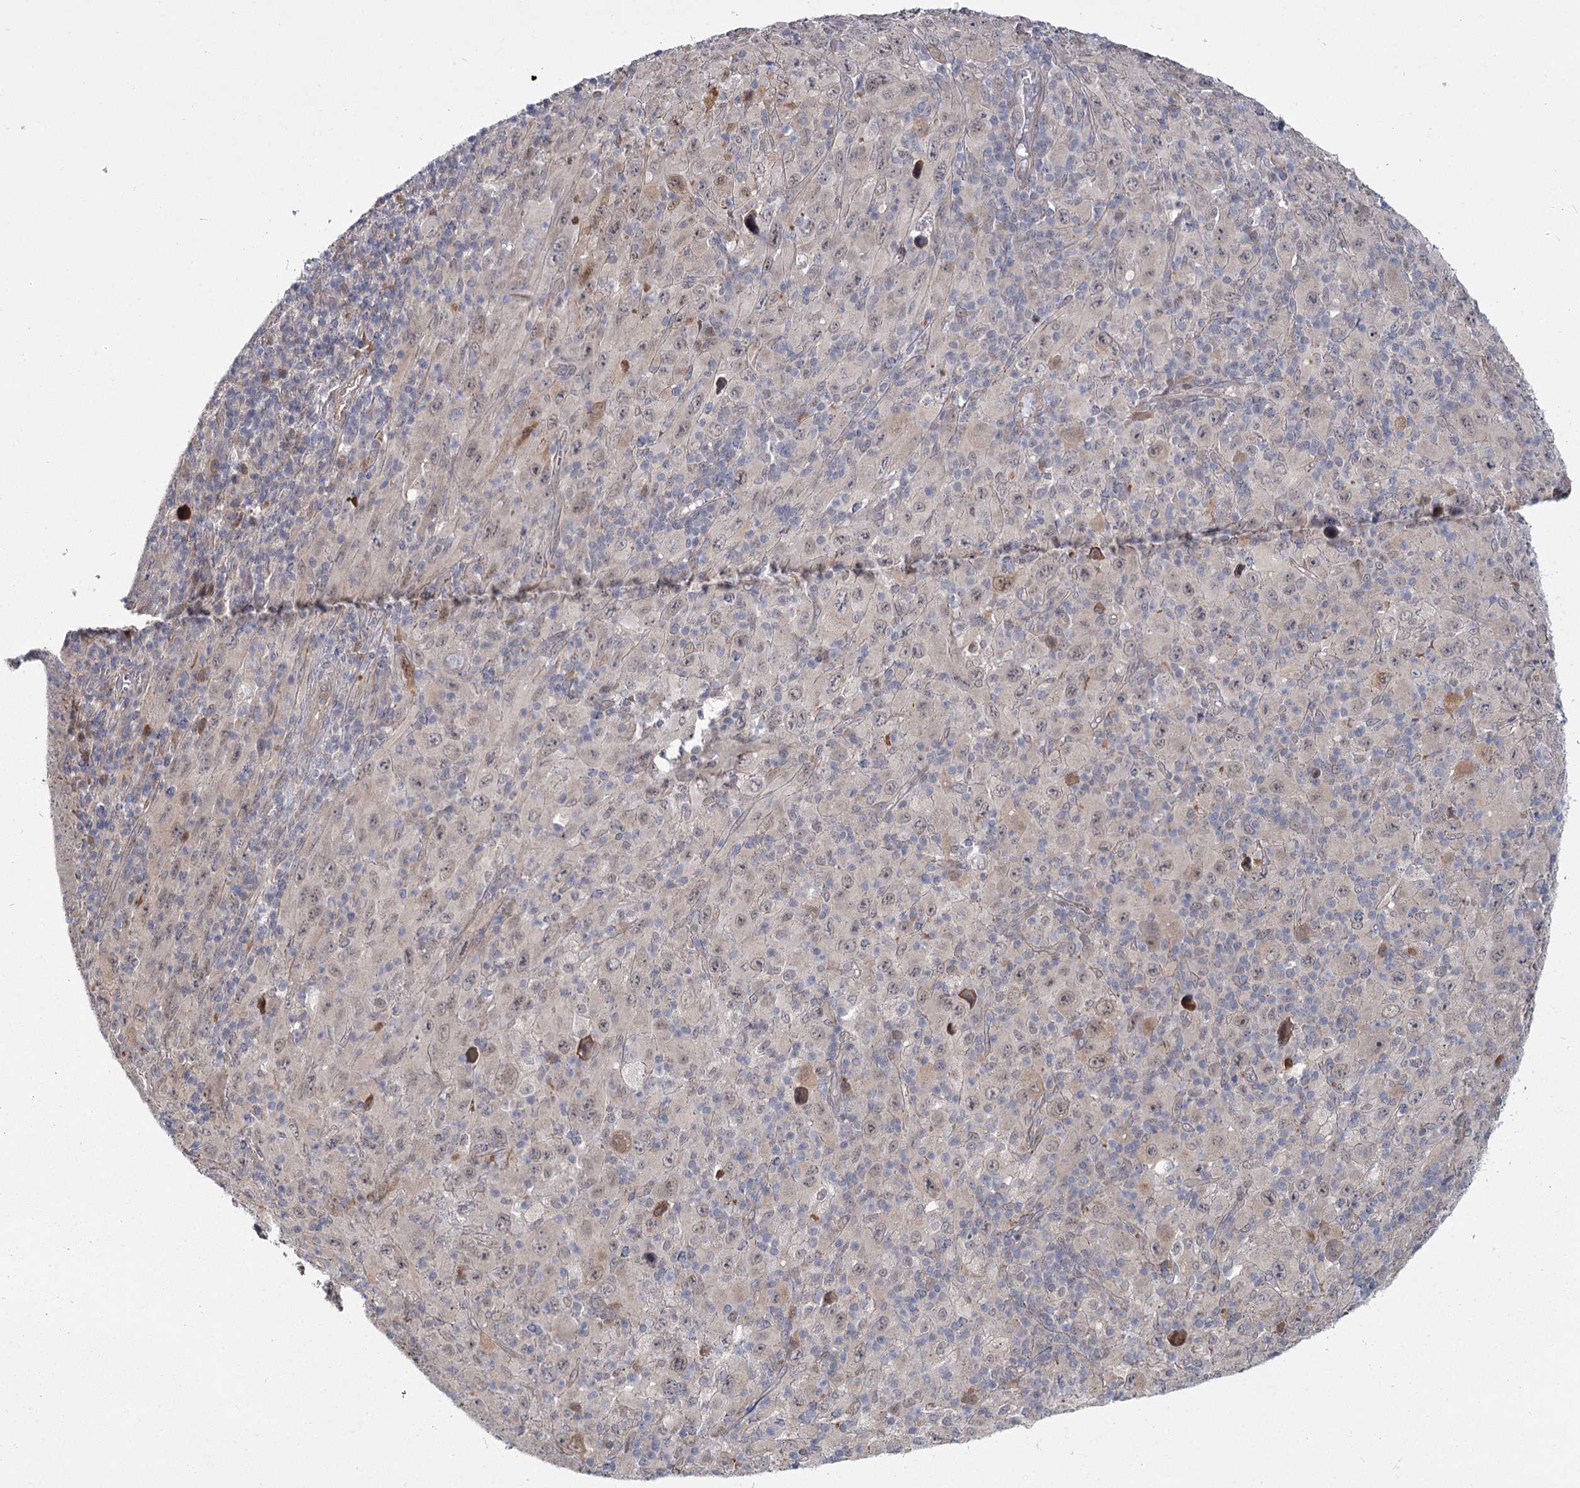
{"staining": {"intensity": "moderate", "quantity": "25%-75%", "location": "cytoplasmic/membranous"}, "tissue": "melanoma", "cell_type": "Tumor cells", "image_type": "cancer", "snomed": [{"axis": "morphology", "description": "Malignant melanoma, Metastatic site"}, {"axis": "topography", "description": "Skin"}], "caption": "Tumor cells reveal moderate cytoplasmic/membranous staining in about 25%-75% of cells in melanoma.", "gene": "TBC1D9B", "patient": {"sex": "female", "age": 56}}